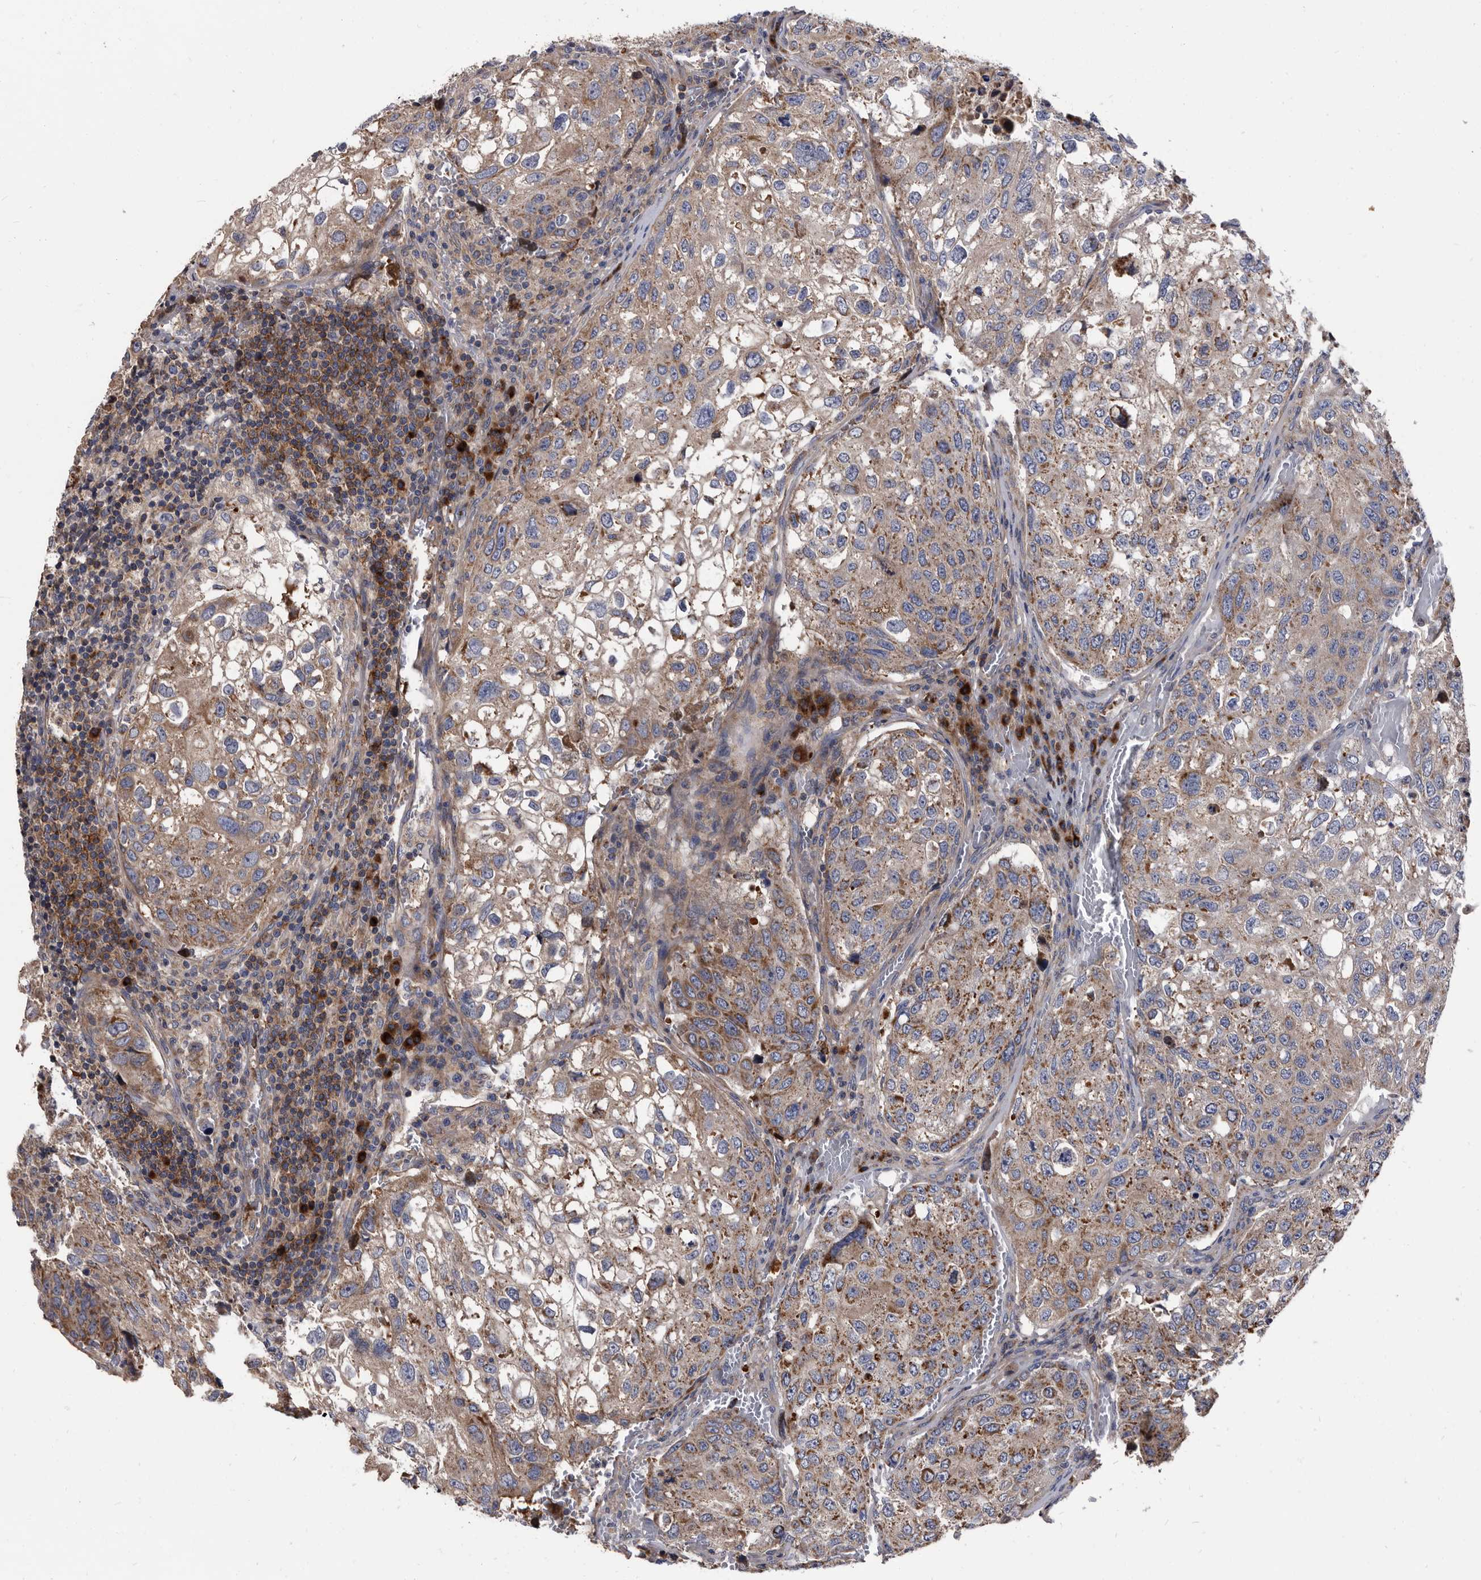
{"staining": {"intensity": "moderate", "quantity": "25%-75%", "location": "cytoplasmic/membranous"}, "tissue": "urothelial cancer", "cell_type": "Tumor cells", "image_type": "cancer", "snomed": [{"axis": "morphology", "description": "Urothelial carcinoma, High grade"}, {"axis": "topography", "description": "Lymph node"}, {"axis": "topography", "description": "Urinary bladder"}], "caption": "IHC image of neoplastic tissue: urothelial cancer stained using immunohistochemistry (IHC) reveals medium levels of moderate protein expression localized specifically in the cytoplasmic/membranous of tumor cells, appearing as a cytoplasmic/membranous brown color.", "gene": "DTNBP1", "patient": {"sex": "male", "age": 51}}